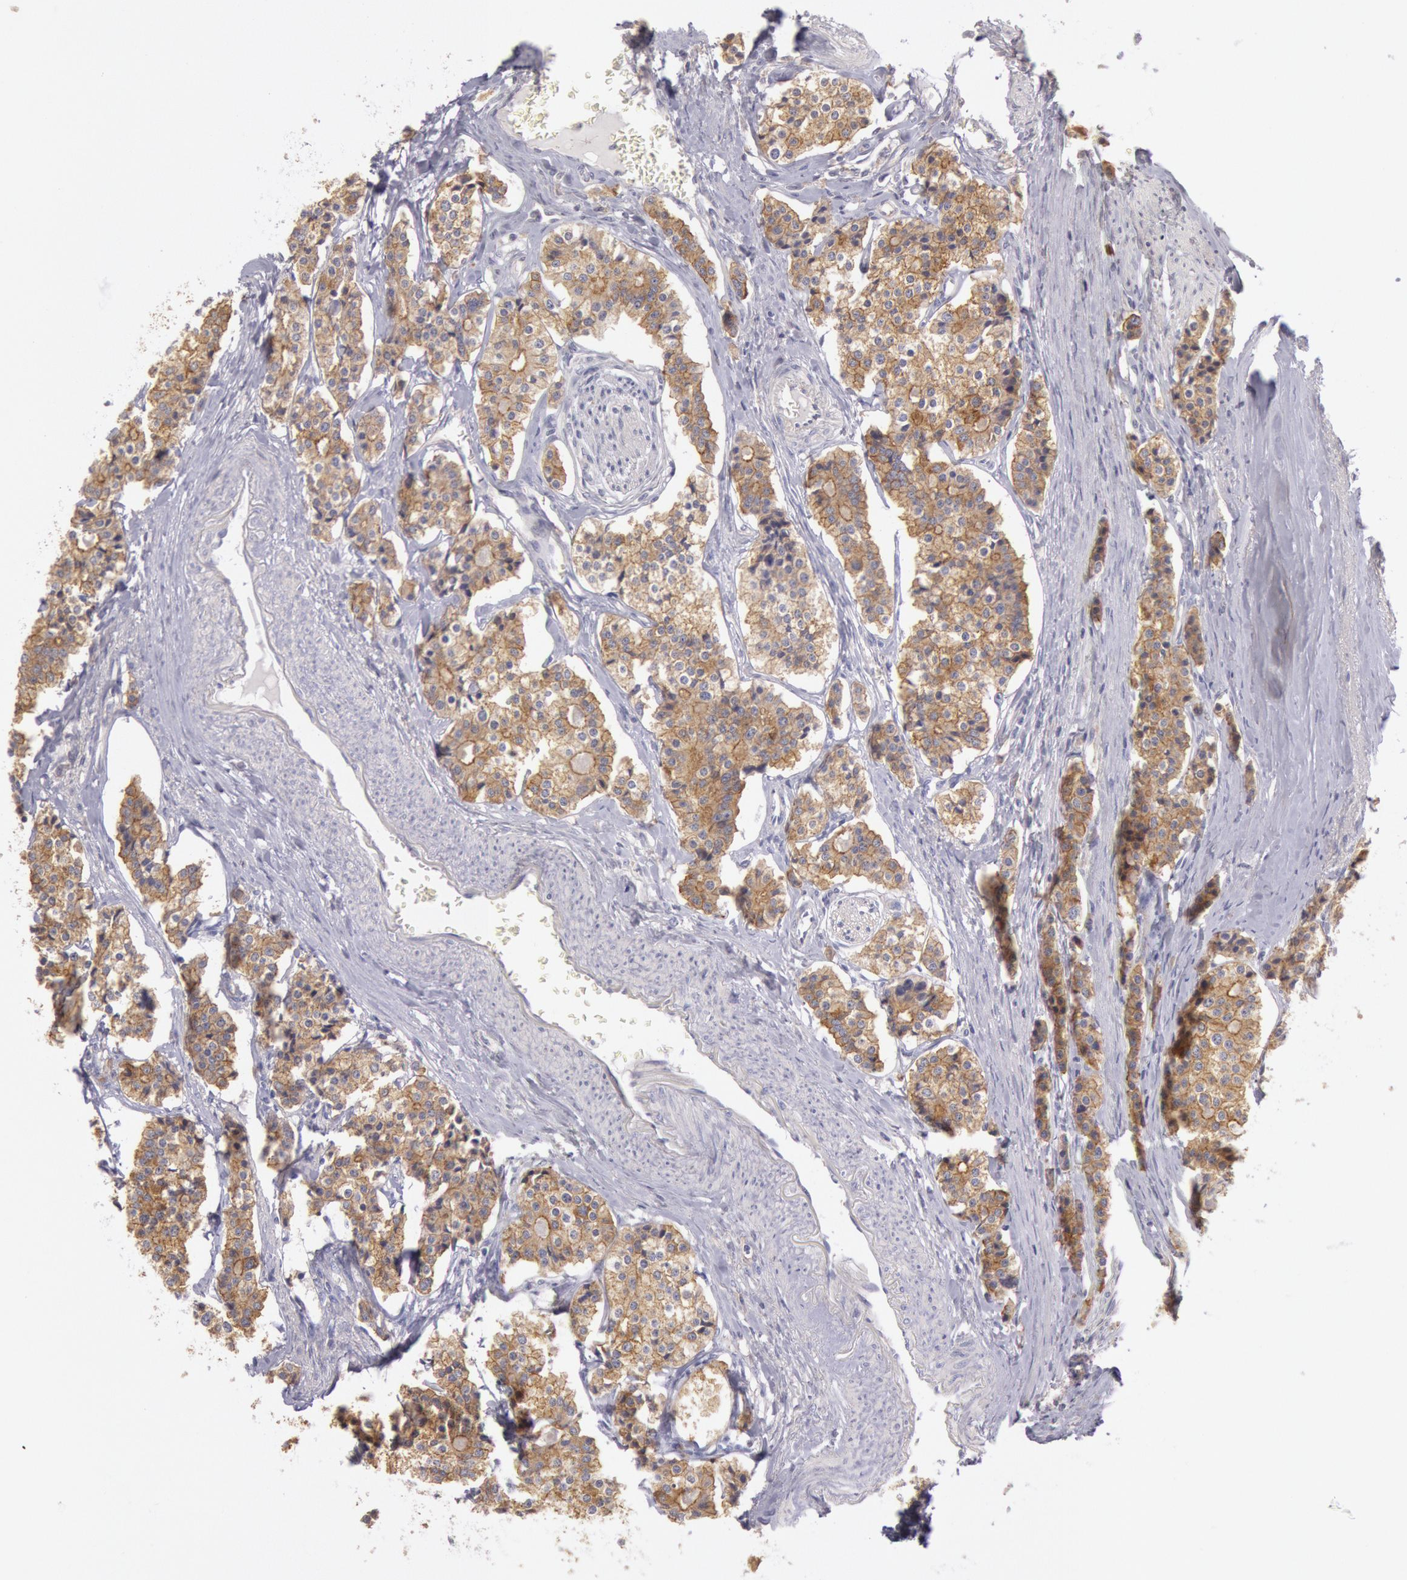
{"staining": {"intensity": "moderate", "quantity": ">75%", "location": "cytoplasmic/membranous"}, "tissue": "carcinoid", "cell_type": "Tumor cells", "image_type": "cancer", "snomed": [{"axis": "morphology", "description": "Carcinoid, malignant, NOS"}, {"axis": "topography", "description": "Small intestine"}], "caption": "Immunohistochemical staining of human malignant carcinoid demonstrates moderate cytoplasmic/membranous protein expression in about >75% of tumor cells.", "gene": "MYO5A", "patient": {"sex": "male", "age": 63}}